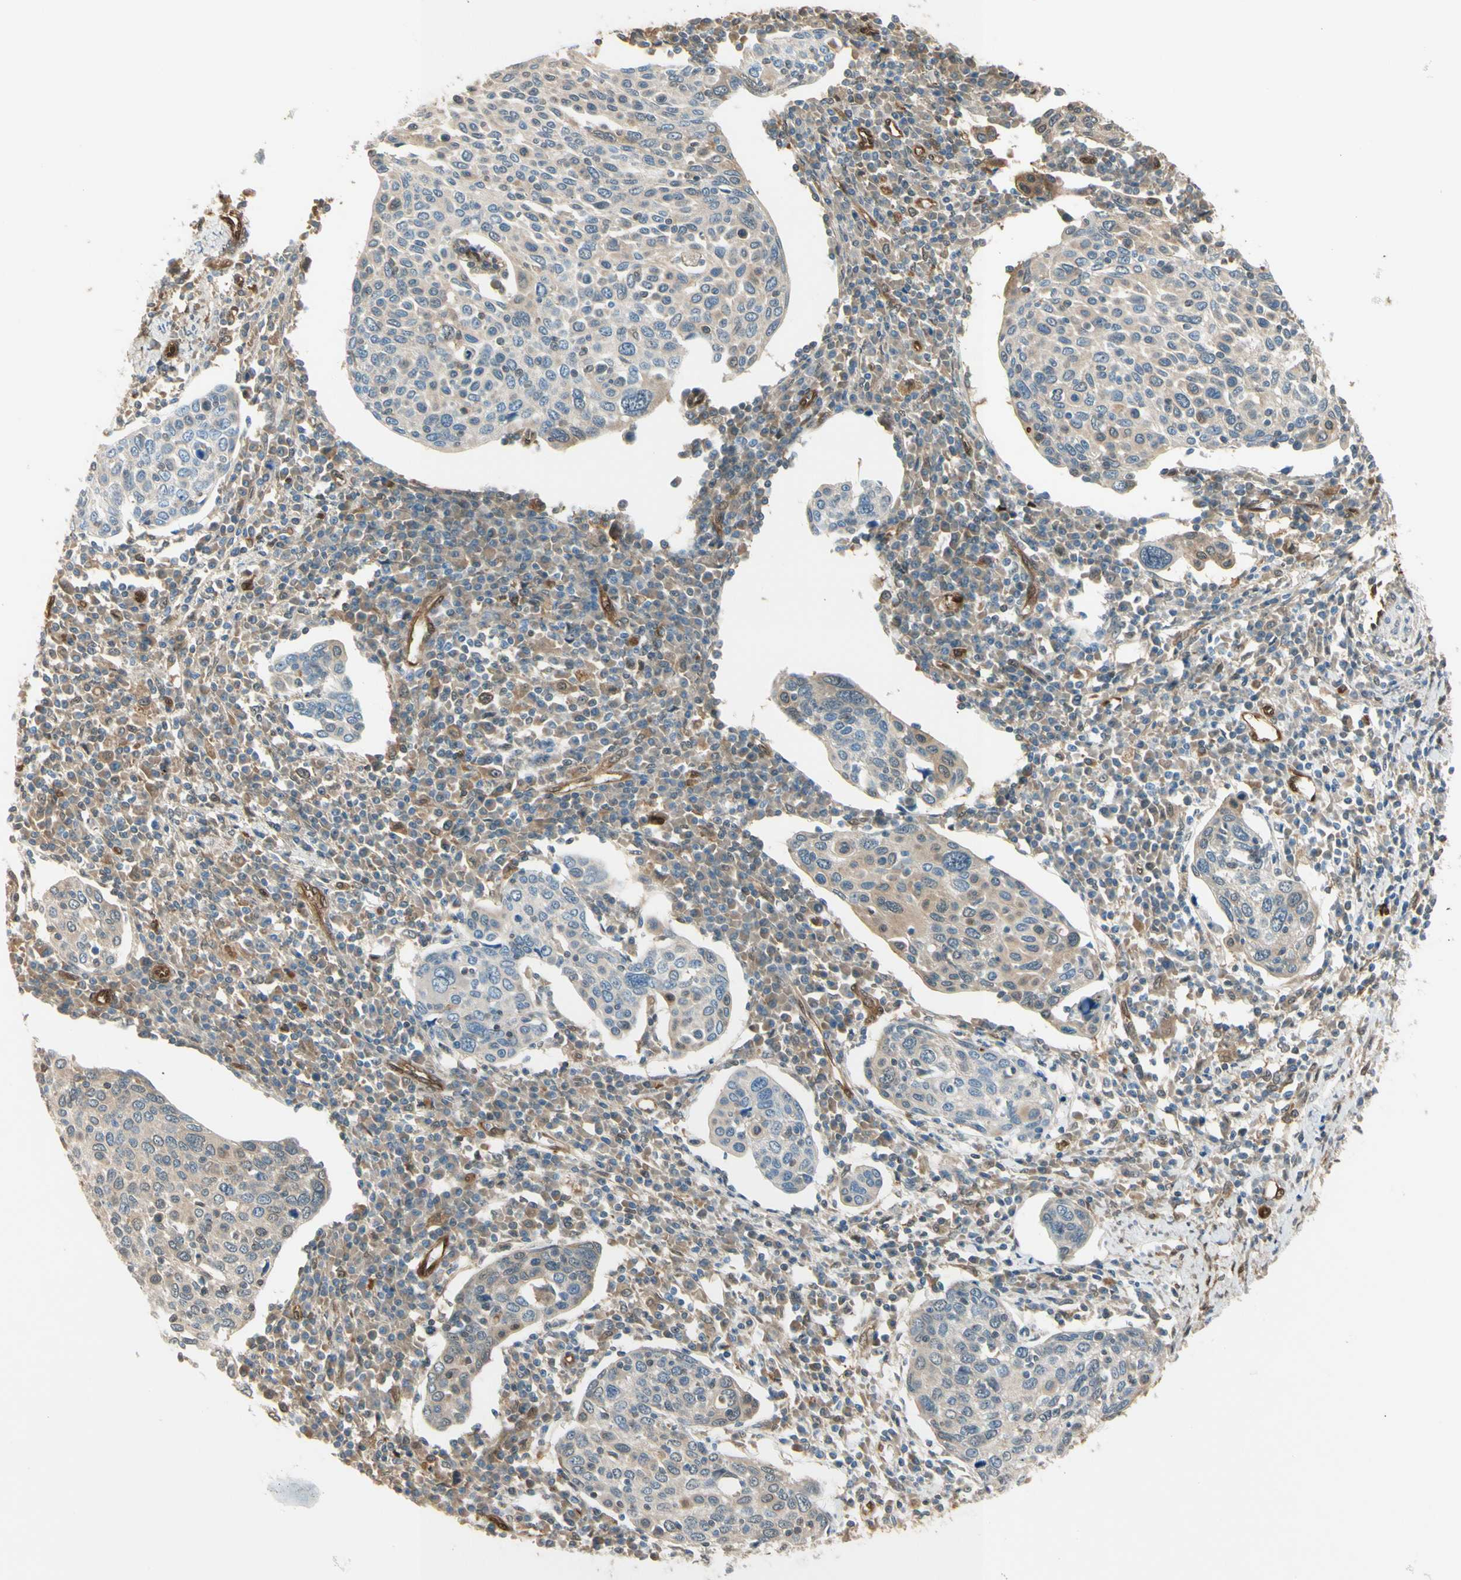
{"staining": {"intensity": "moderate", "quantity": ">75%", "location": "cytoplasmic/membranous"}, "tissue": "cervical cancer", "cell_type": "Tumor cells", "image_type": "cancer", "snomed": [{"axis": "morphology", "description": "Squamous cell carcinoma, NOS"}, {"axis": "topography", "description": "Cervix"}], "caption": "A high-resolution image shows immunohistochemistry staining of cervical squamous cell carcinoma, which demonstrates moderate cytoplasmic/membranous staining in approximately >75% of tumor cells. The protein is shown in brown color, while the nuclei are stained blue.", "gene": "SERPINB6", "patient": {"sex": "female", "age": 40}}